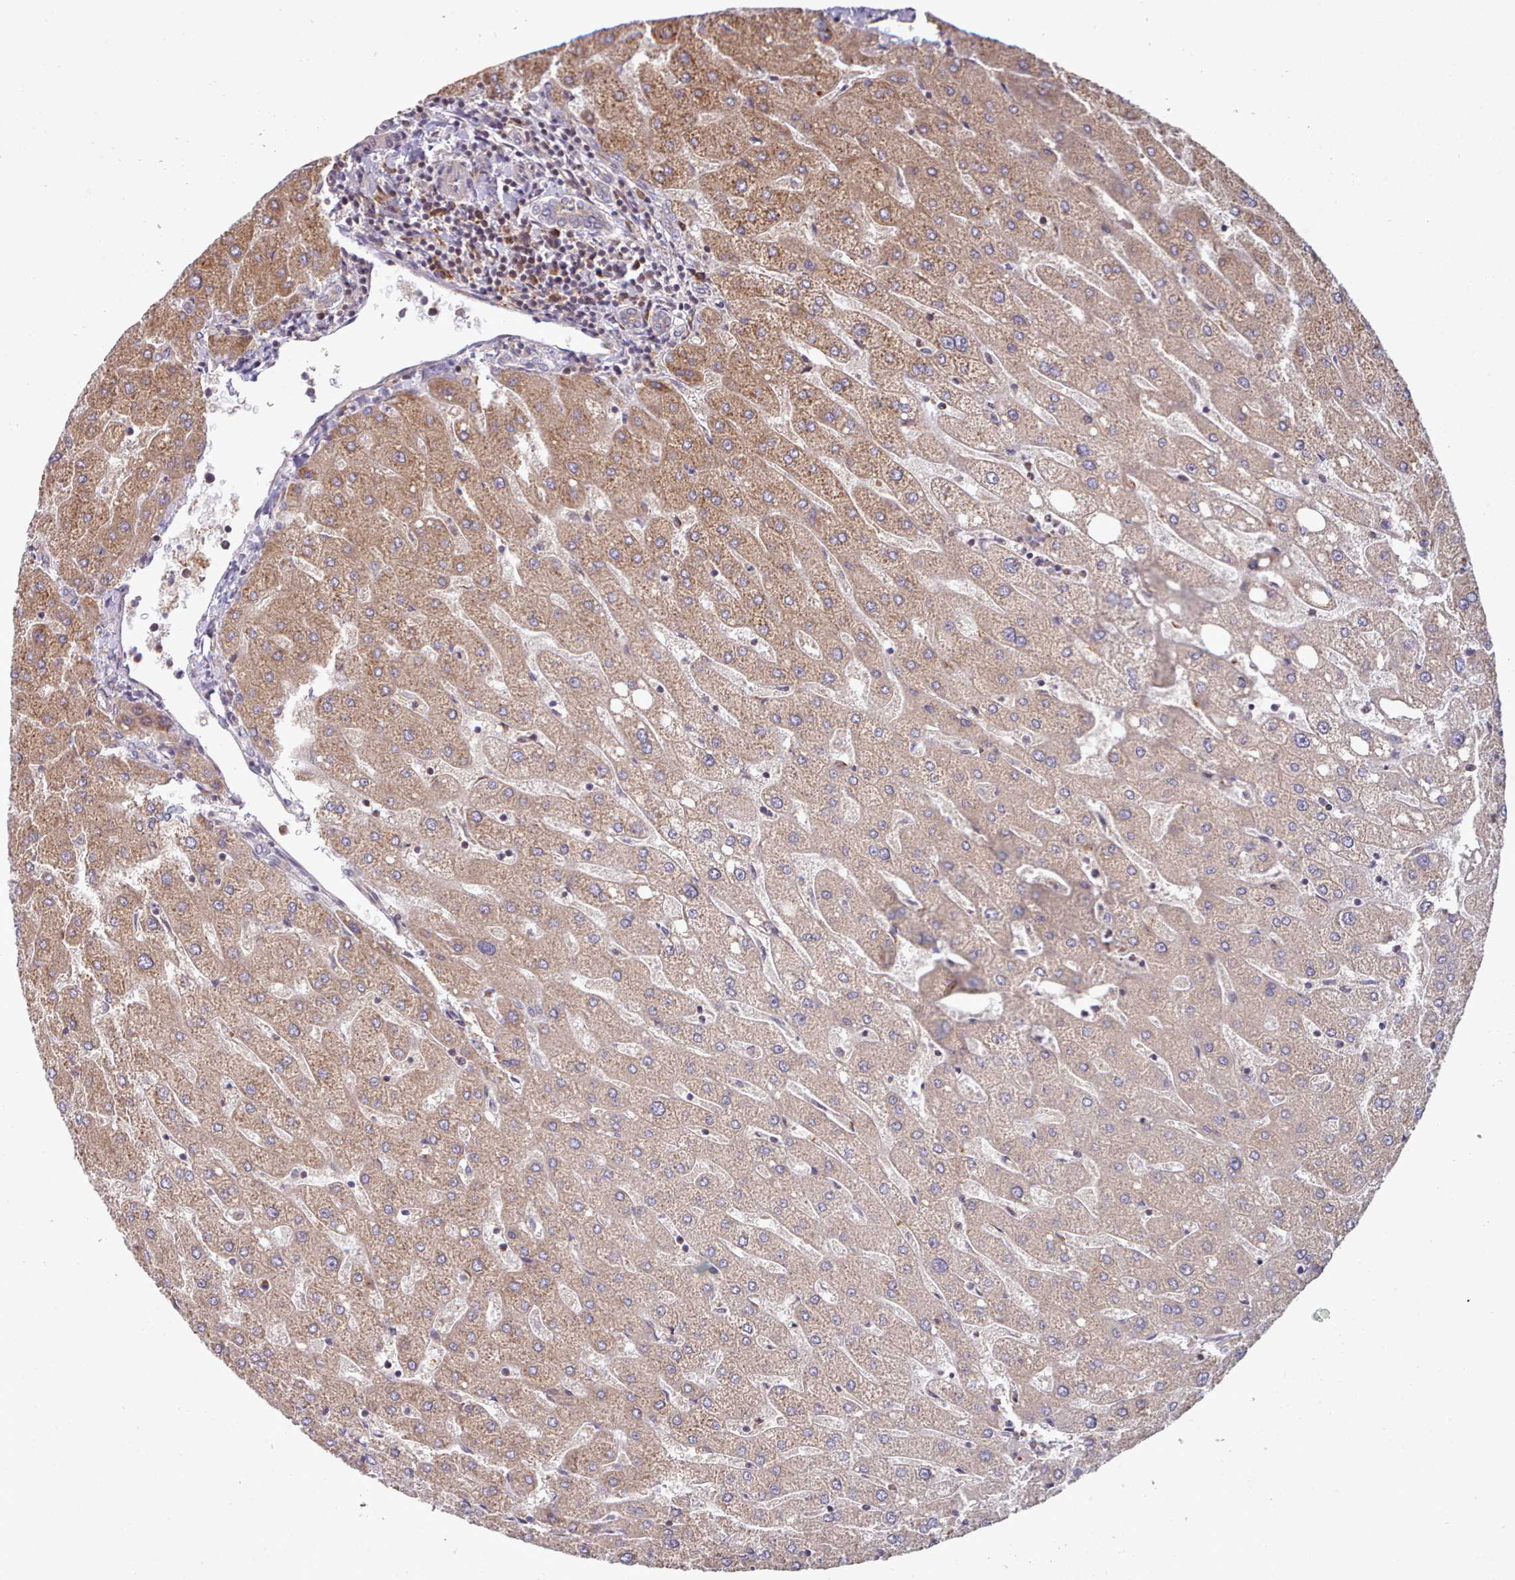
{"staining": {"intensity": "negative", "quantity": "none", "location": "none"}, "tissue": "liver", "cell_type": "Cholangiocytes", "image_type": "normal", "snomed": [{"axis": "morphology", "description": "Normal tissue, NOS"}, {"axis": "topography", "description": "Liver"}], "caption": "Immunohistochemical staining of normal liver displays no significant positivity in cholangiocytes. (Brightfield microscopy of DAB (3,3'-diaminobenzidine) immunohistochemistry at high magnification).", "gene": "TRIM26", "patient": {"sex": "male", "age": 67}}